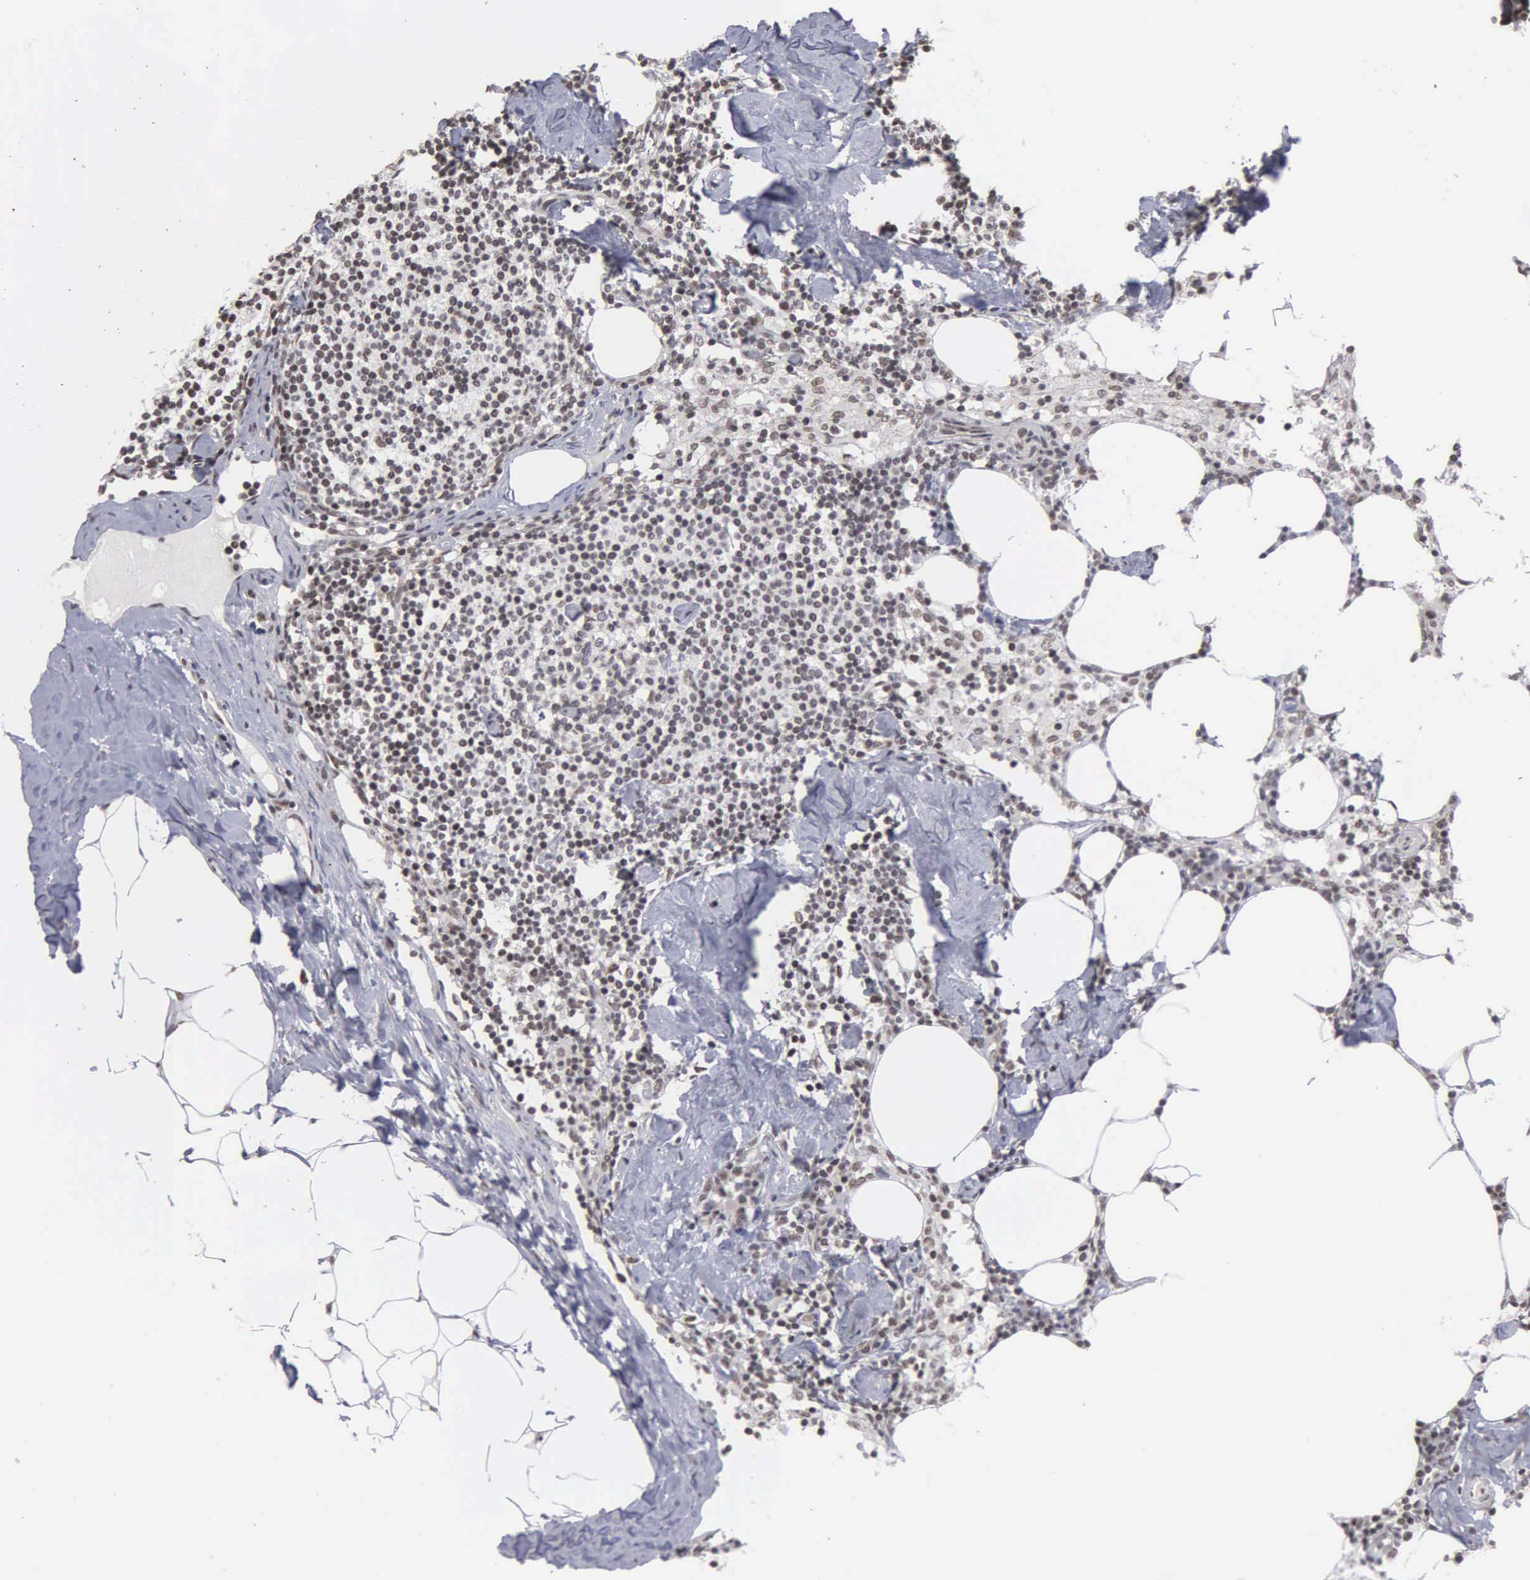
{"staining": {"intensity": "weak", "quantity": "25%-75%", "location": "nuclear"}, "tissue": "lymph node", "cell_type": "Germinal center cells", "image_type": "normal", "snomed": [{"axis": "morphology", "description": "Normal tissue, NOS"}, {"axis": "topography", "description": "Lymph node"}], "caption": "Immunohistochemistry (IHC) micrograph of benign human lymph node stained for a protein (brown), which reveals low levels of weak nuclear positivity in approximately 25%-75% of germinal center cells.", "gene": "GTF2A1", "patient": {"sex": "male", "age": 67}}